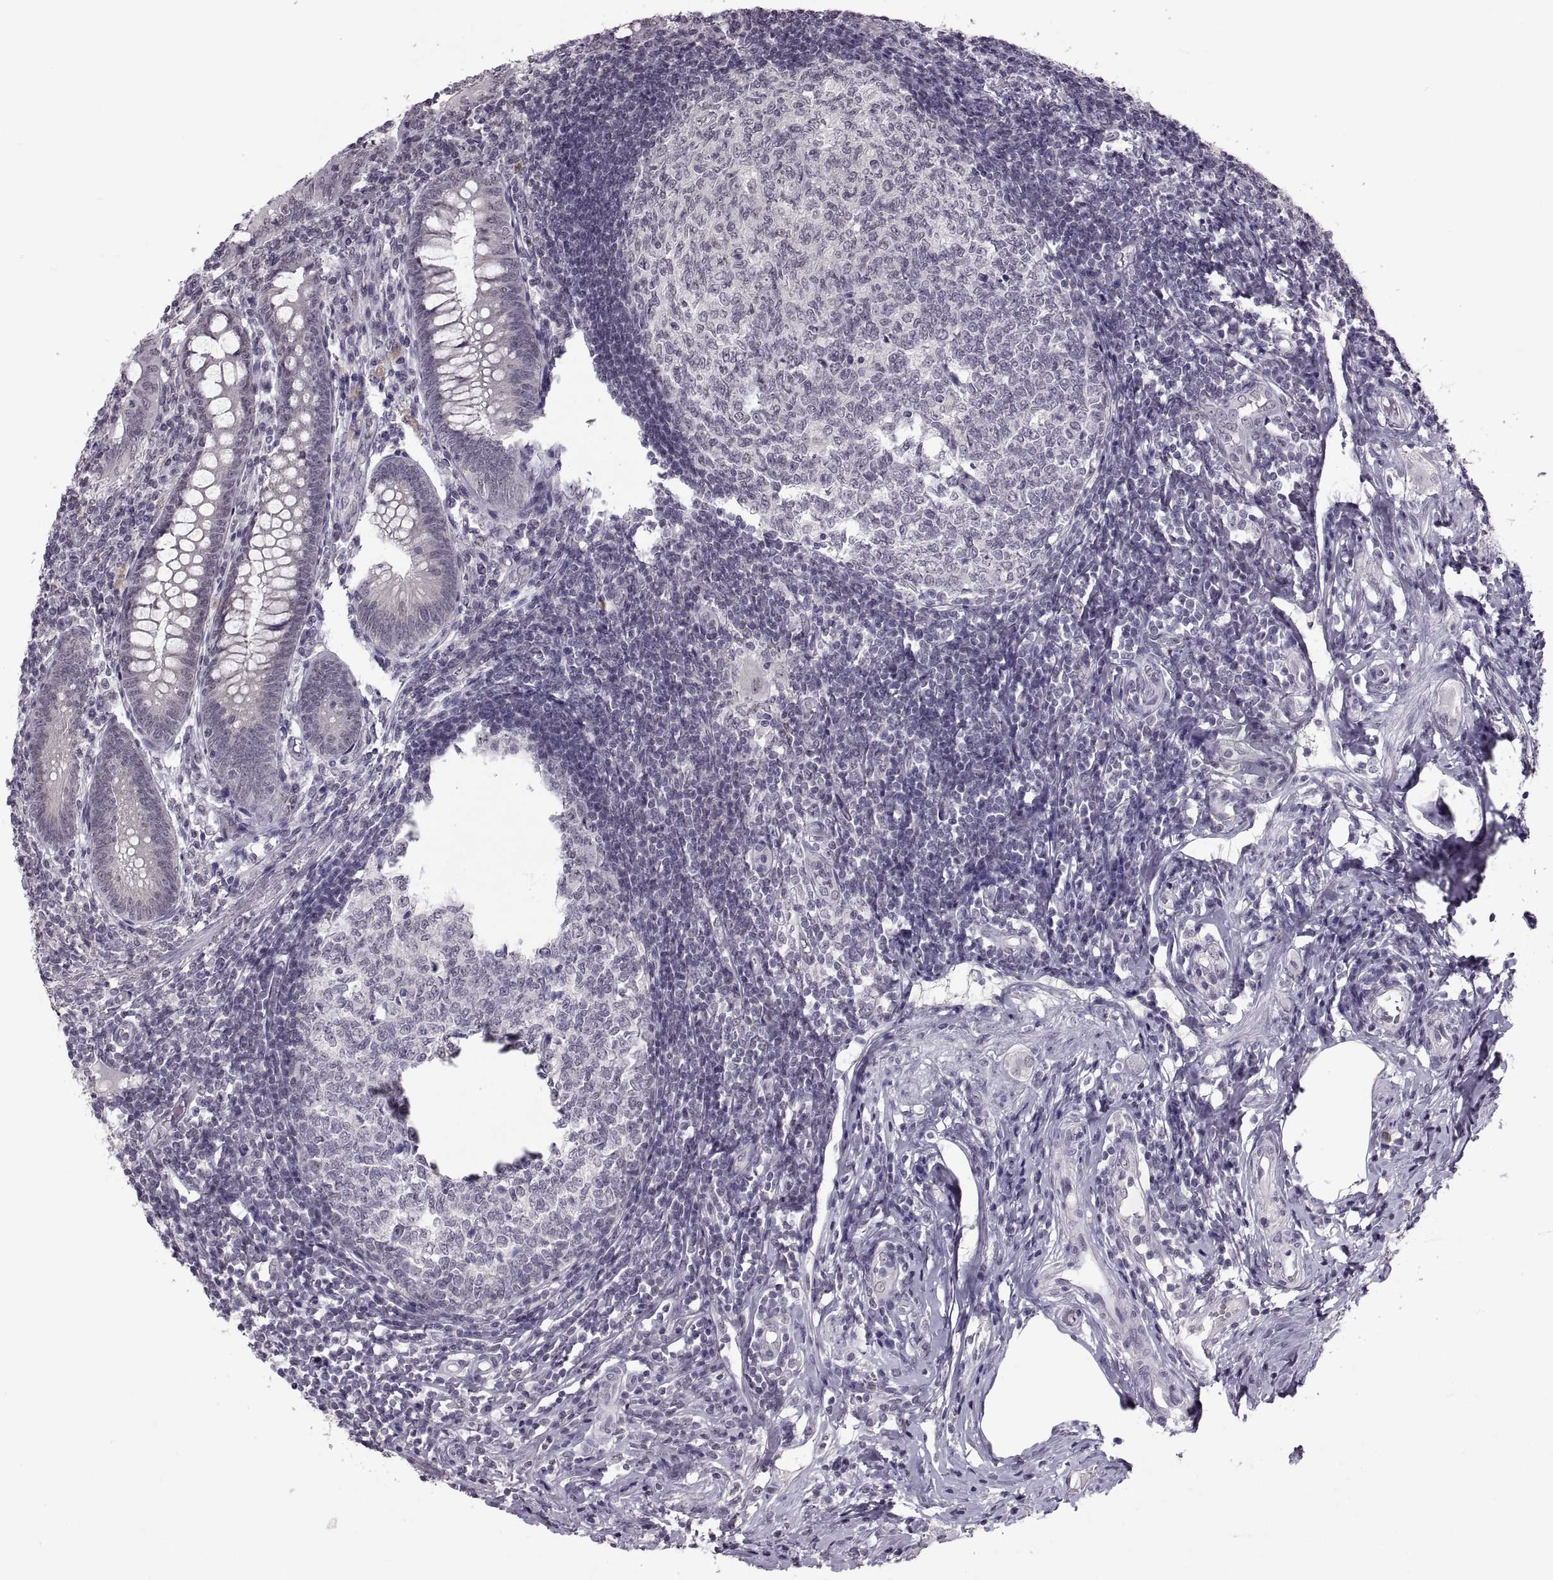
{"staining": {"intensity": "negative", "quantity": "none", "location": "none"}, "tissue": "appendix", "cell_type": "Glandular cells", "image_type": "normal", "snomed": [{"axis": "morphology", "description": "Normal tissue, NOS"}, {"axis": "morphology", "description": "Inflammation, NOS"}, {"axis": "topography", "description": "Appendix"}], "caption": "Normal appendix was stained to show a protein in brown. There is no significant staining in glandular cells. (Brightfield microscopy of DAB (3,3'-diaminobenzidine) immunohistochemistry (IHC) at high magnification).", "gene": "OTP", "patient": {"sex": "male", "age": 16}}